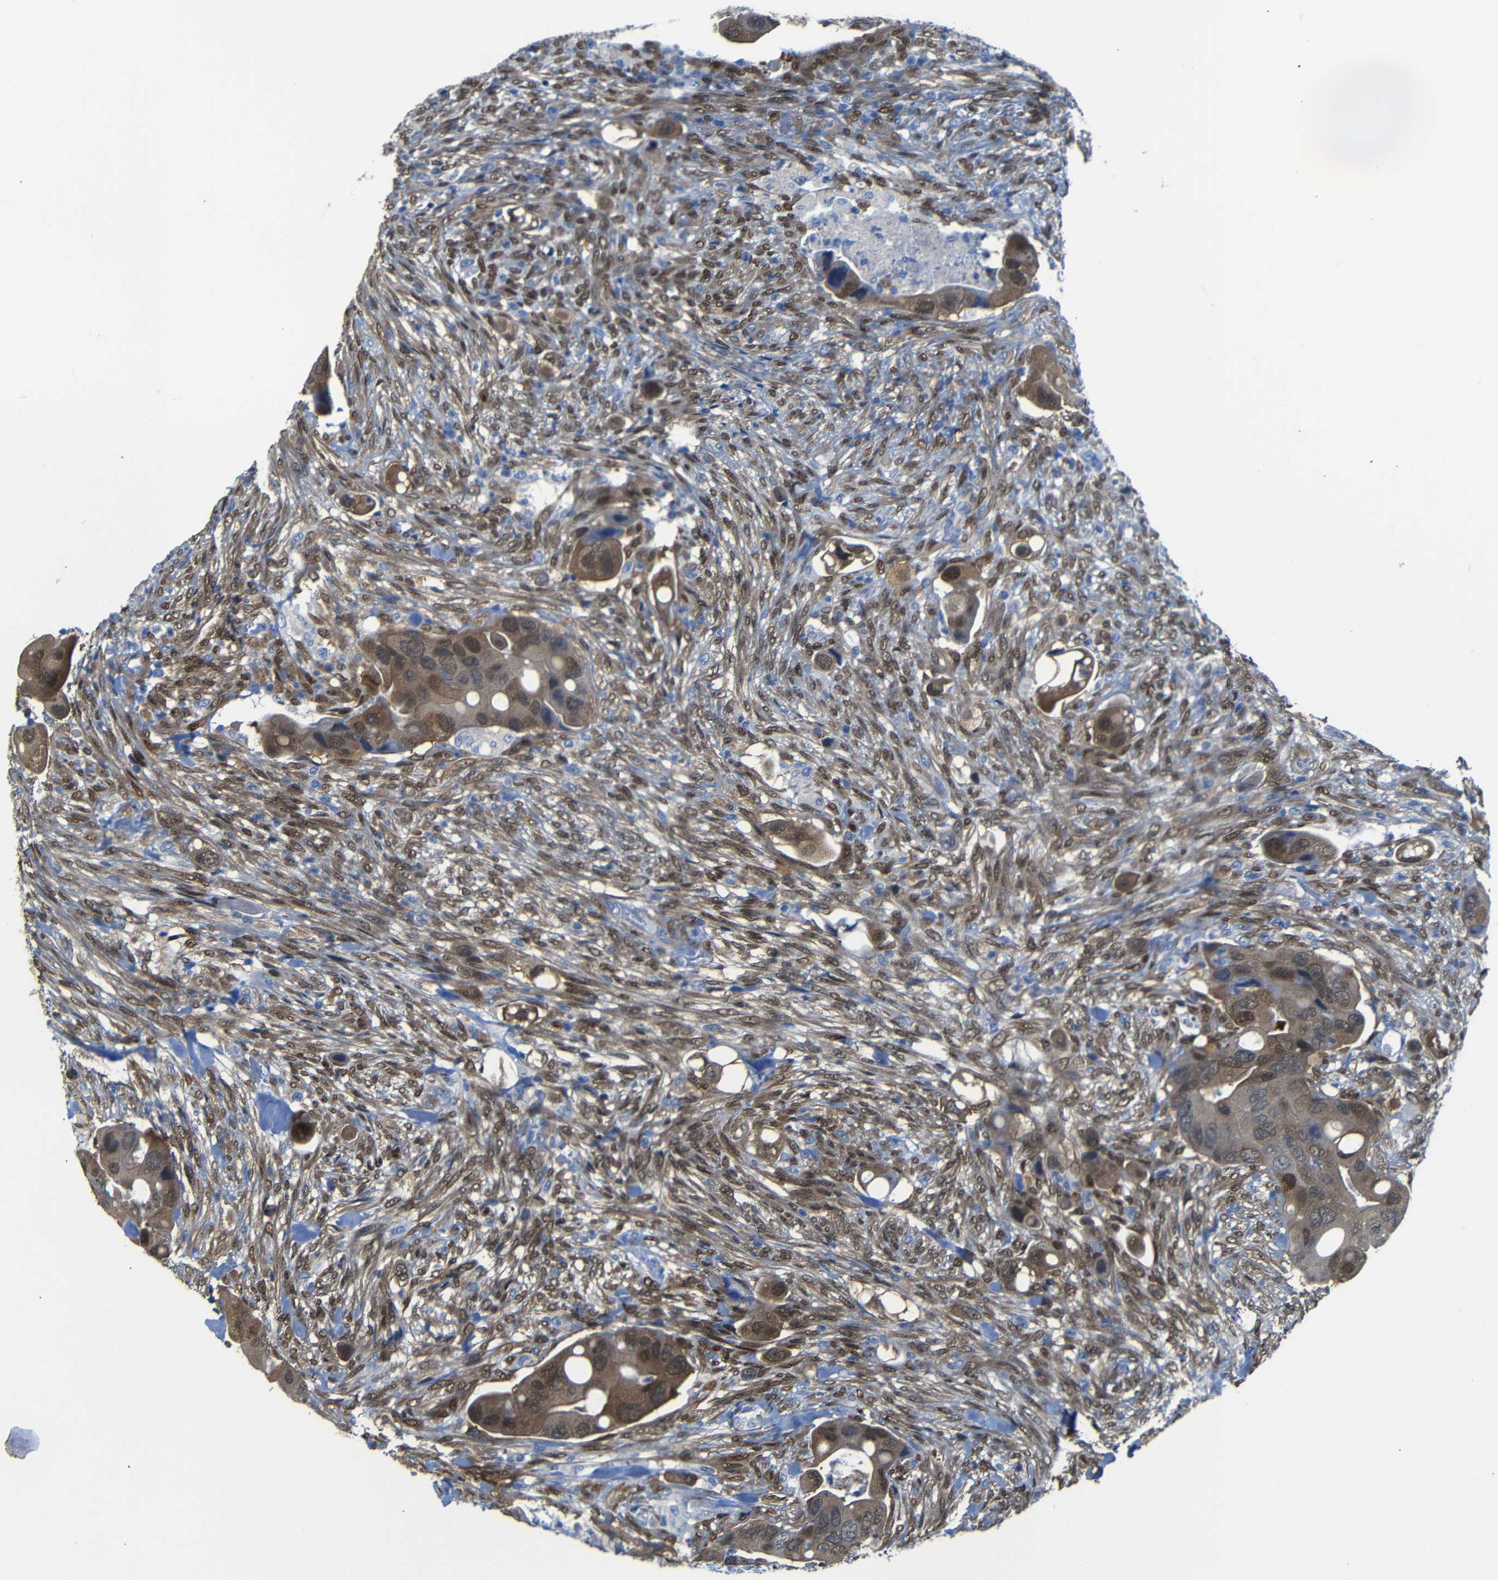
{"staining": {"intensity": "moderate", "quantity": ">75%", "location": "cytoplasmic/membranous,nuclear"}, "tissue": "colorectal cancer", "cell_type": "Tumor cells", "image_type": "cancer", "snomed": [{"axis": "morphology", "description": "Adenocarcinoma, NOS"}, {"axis": "topography", "description": "Rectum"}], "caption": "Protein analysis of colorectal cancer tissue shows moderate cytoplasmic/membranous and nuclear expression in approximately >75% of tumor cells.", "gene": "YAP1", "patient": {"sex": "female", "age": 57}}